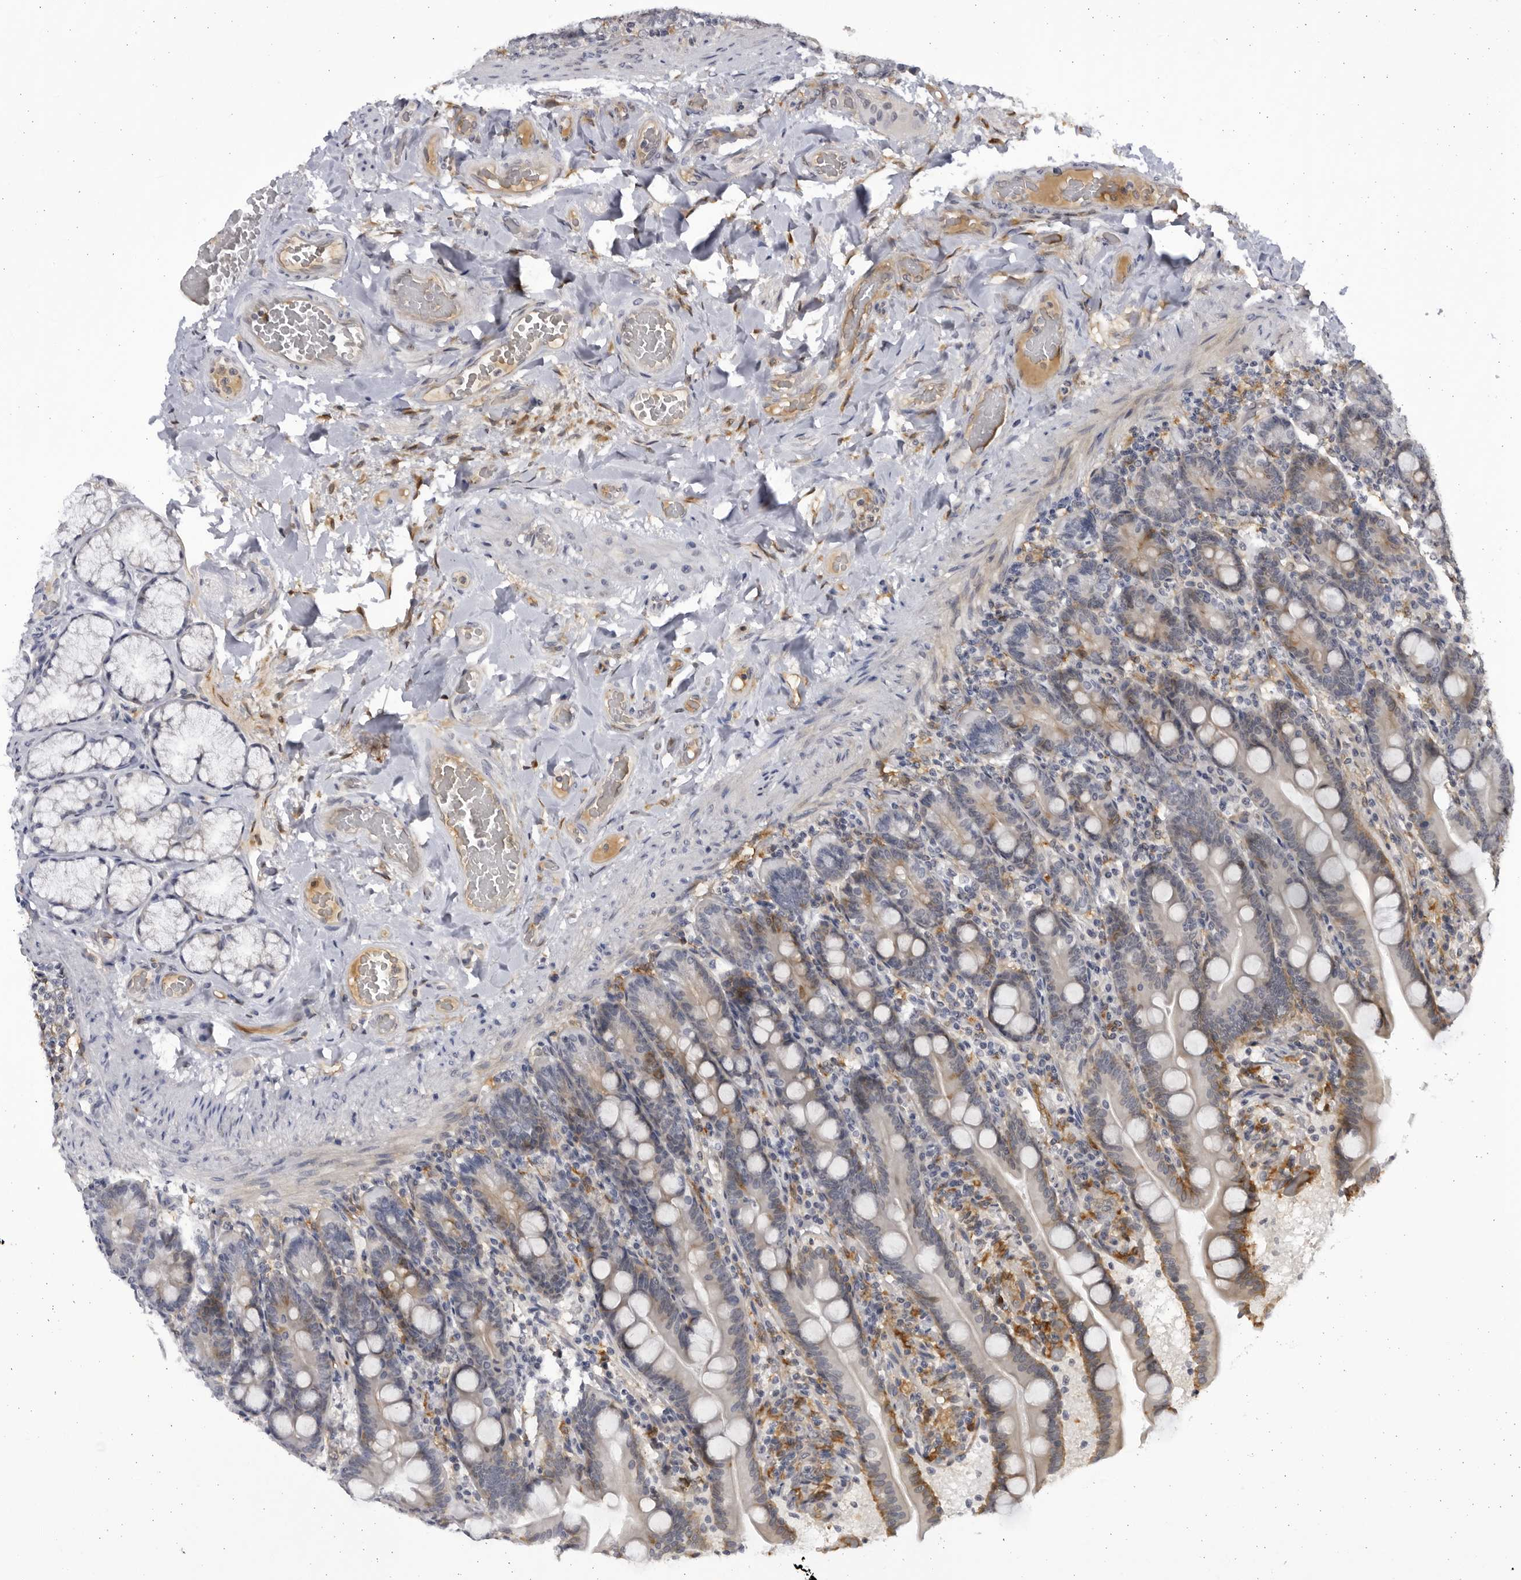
{"staining": {"intensity": "weak", "quantity": "<25%", "location": "cytoplasmic/membranous"}, "tissue": "duodenum", "cell_type": "Glandular cells", "image_type": "normal", "snomed": [{"axis": "morphology", "description": "Normal tissue, NOS"}, {"axis": "topography", "description": "Duodenum"}], "caption": "Micrograph shows no protein staining in glandular cells of unremarkable duodenum.", "gene": "BMP2K", "patient": {"sex": "male", "age": 54}}